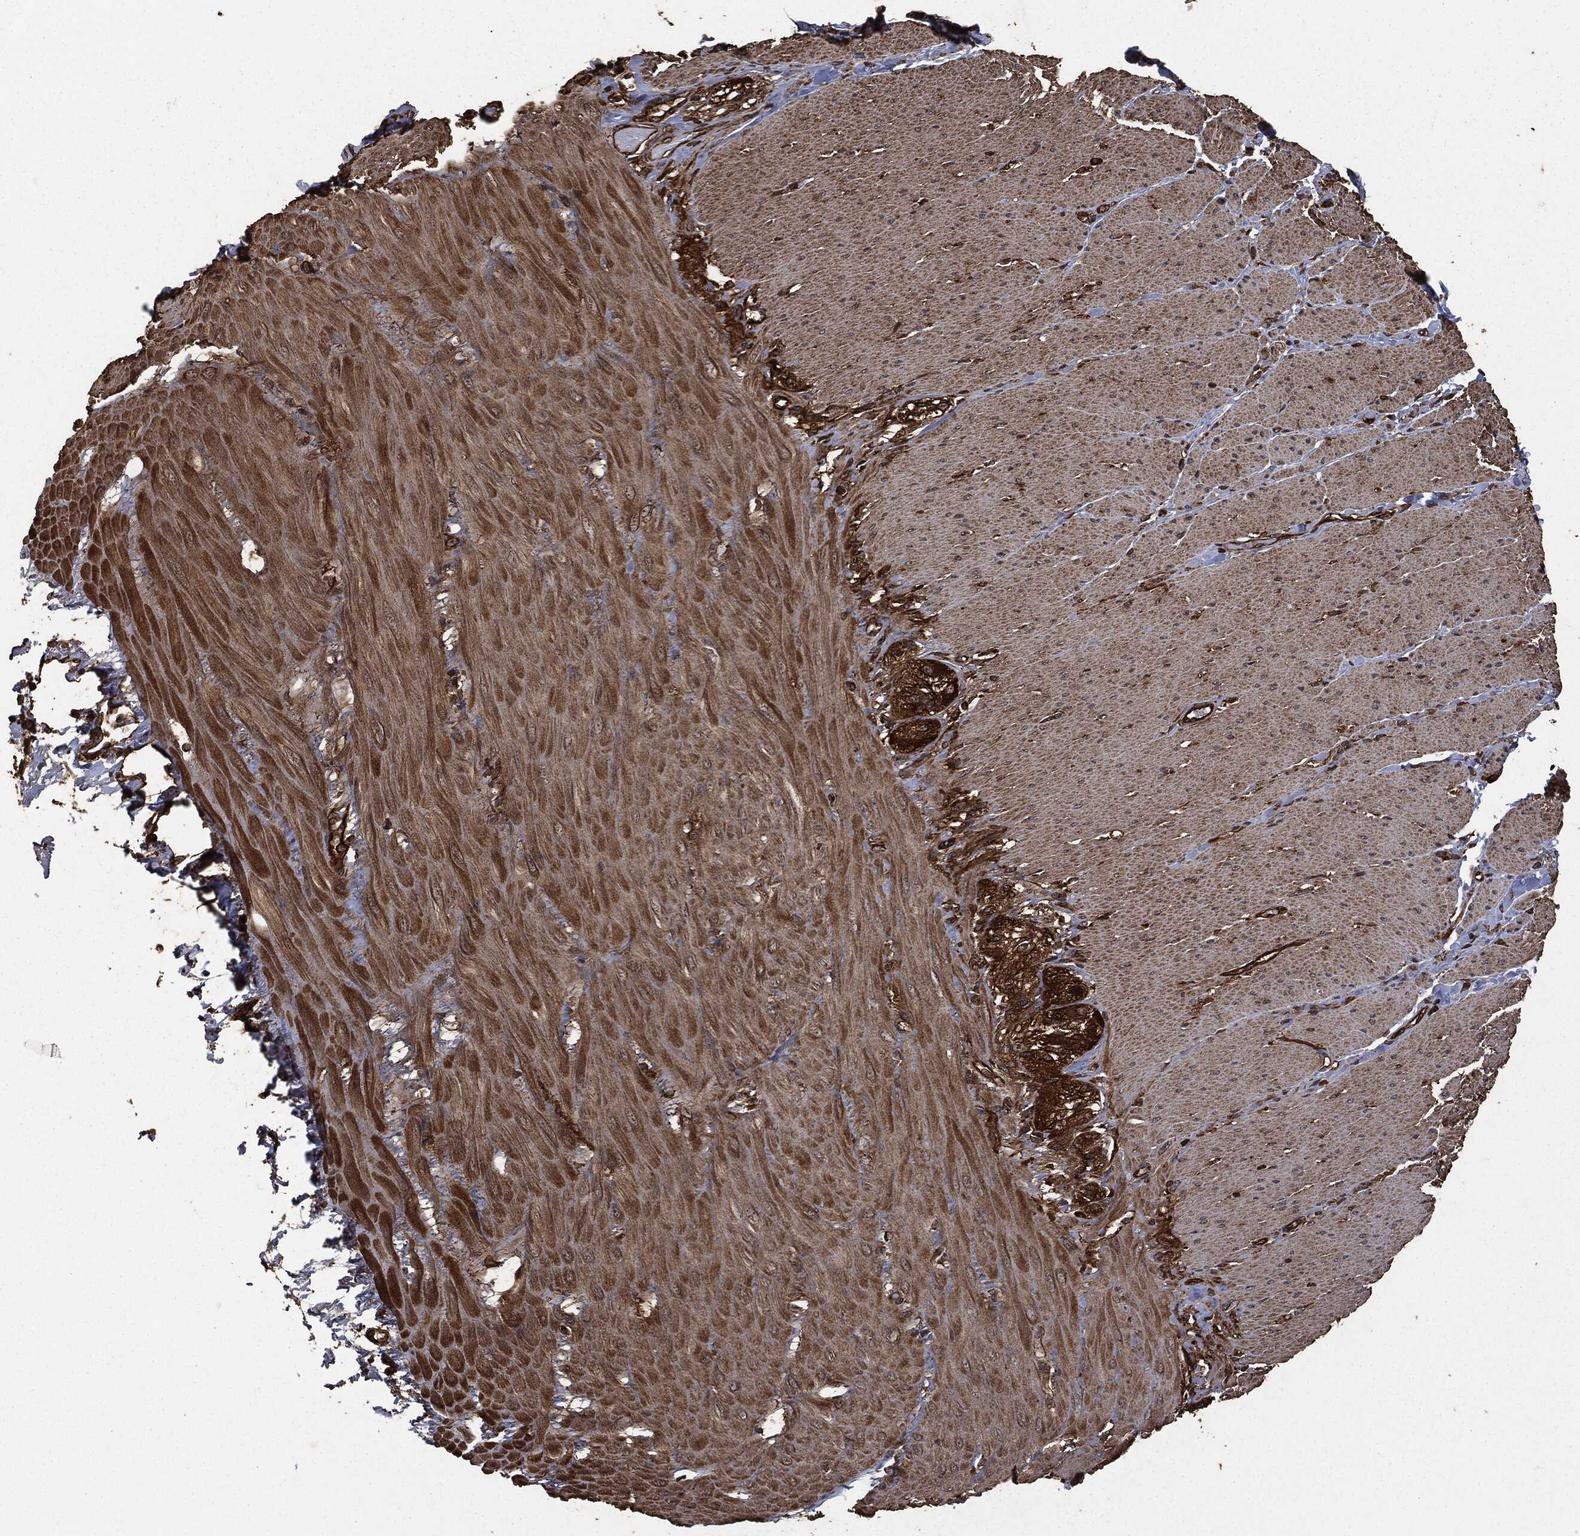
{"staining": {"intensity": "strong", "quantity": ">75%", "location": "cytoplasmic/membranous,nuclear"}, "tissue": "soft tissue", "cell_type": "Fibroblasts", "image_type": "normal", "snomed": [{"axis": "morphology", "description": "Normal tissue, NOS"}, {"axis": "topography", "description": "Smooth muscle"}, {"axis": "topography", "description": "Duodenum"}, {"axis": "topography", "description": "Peripheral nerve tissue"}], "caption": "Immunohistochemical staining of unremarkable human soft tissue displays >75% levels of strong cytoplasmic/membranous,nuclear protein positivity in about >75% of fibroblasts.", "gene": "HRAS", "patient": {"sex": "female", "age": 61}}